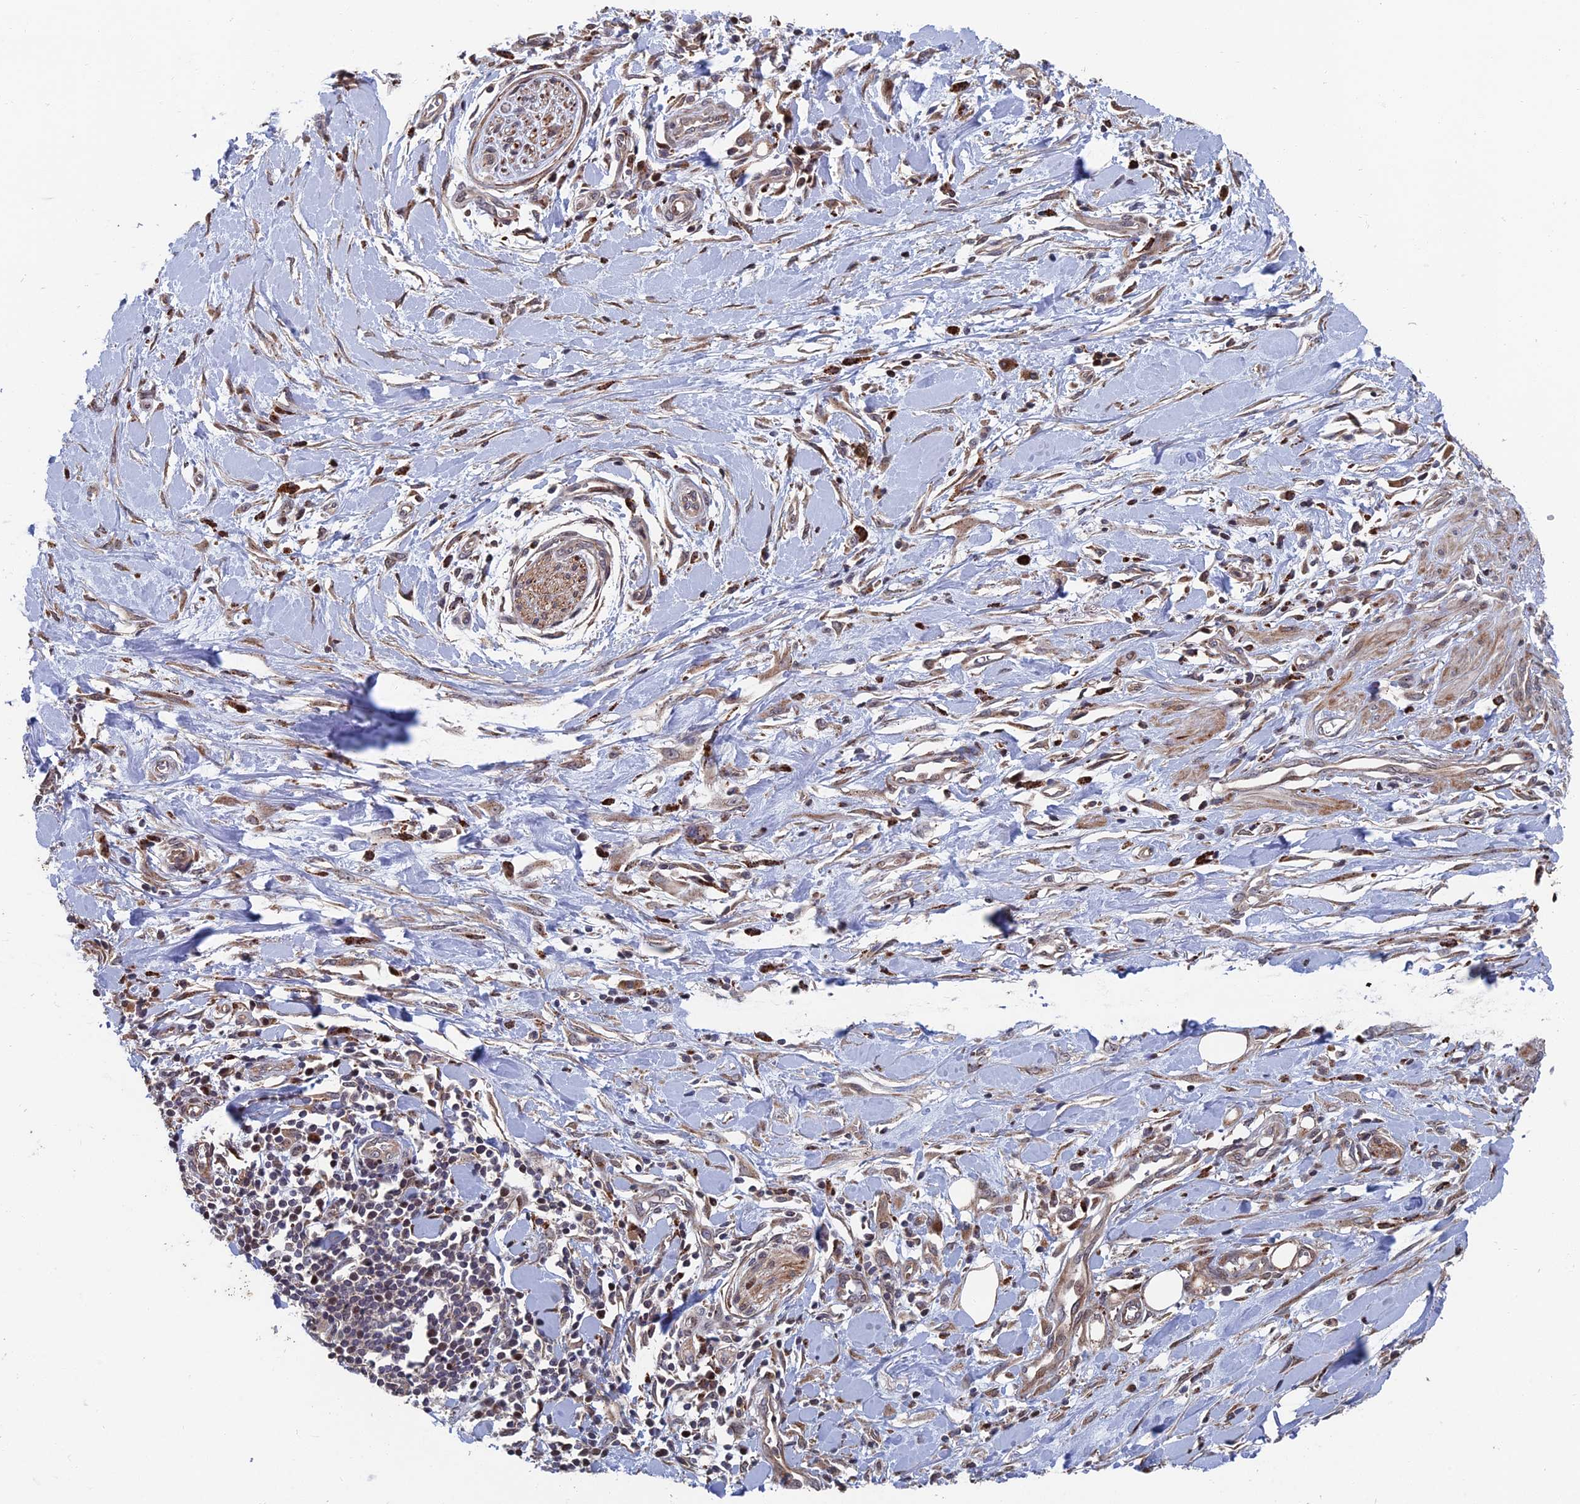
{"staining": {"intensity": "moderate", "quantity": "<25%", "location": "cytoplasmic/membranous"}, "tissue": "stomach cancer", "cell_type": "Tumor cells", "image_type": "cancer", "snomed": [{"axis": "morphology", "description": "Normal tissue, NOS"}, {"axis": "morphology", "description": "Adenocarcinoma, NOS"}, {"axis": "topography", "description": "Stomach"}], "caption": "Tumor cells exhibit moderate cytoplasmic/membranous staining in about <25% of cells in stomach cancer. (brown staining indicates protein expression, while blue staining denotes nuclei).", "gene": "GTF2IRD1", "patient": {"sex": "female", "age": 64}}